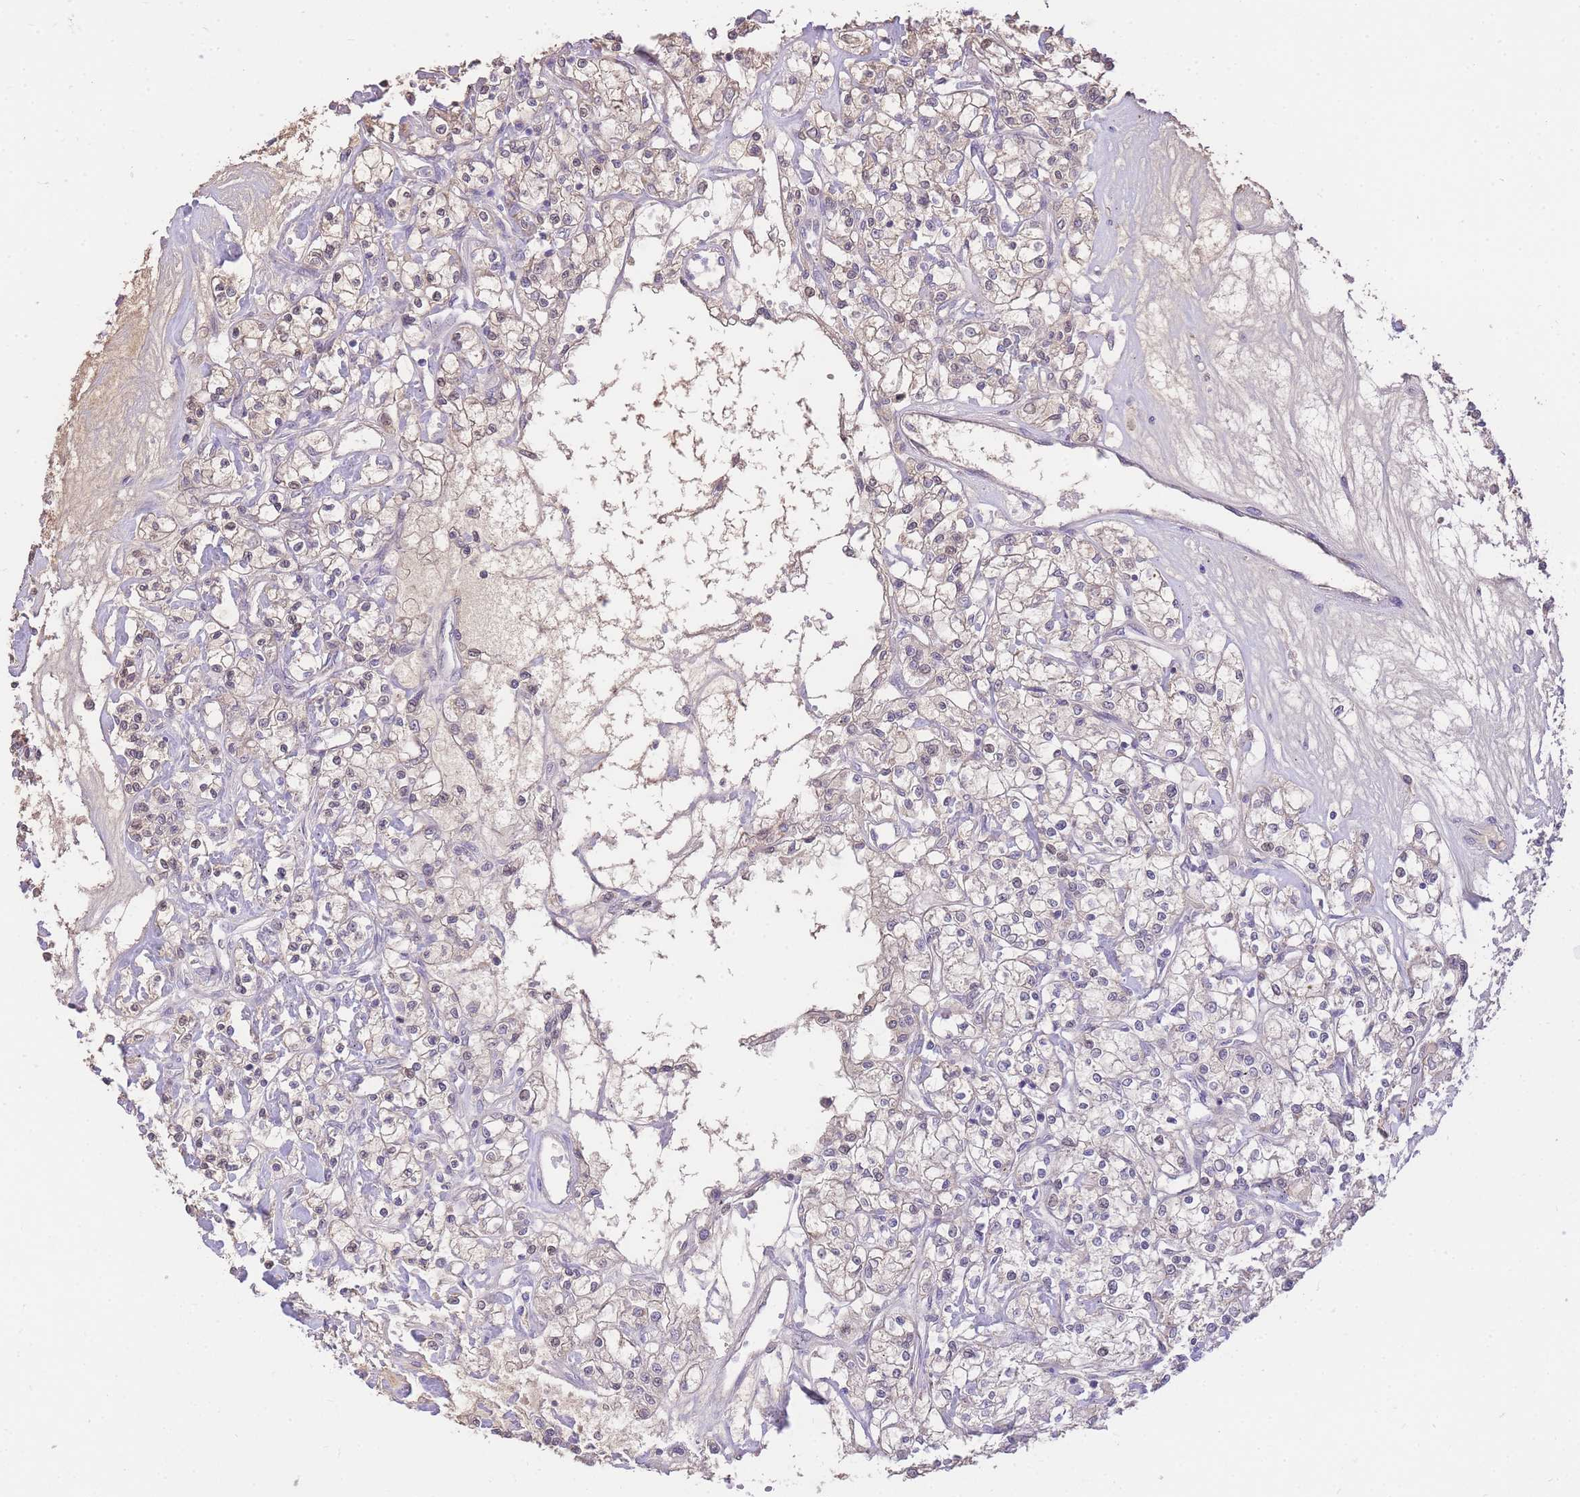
{"staining": {"intensity": "moderate", "quantity": "<25%", "location": "nuclear"}, "tissue": "renal cancer", "cell_type": "Tumor cells", "image_type": "cancer", "snomed": [{"axis": "morphology", "description": "Adenocarcinoma, NOS"}, {"axis": "topography", "description": "Kidney"}], "caption": "Renal cancer (adenocarcinoma) stained for a protein (brown) shows moderate nuclear positive expression in approximately <25% of tumor cells.", "gene": "UBXN7", "patient": {"sex": "female", "age": 59}}